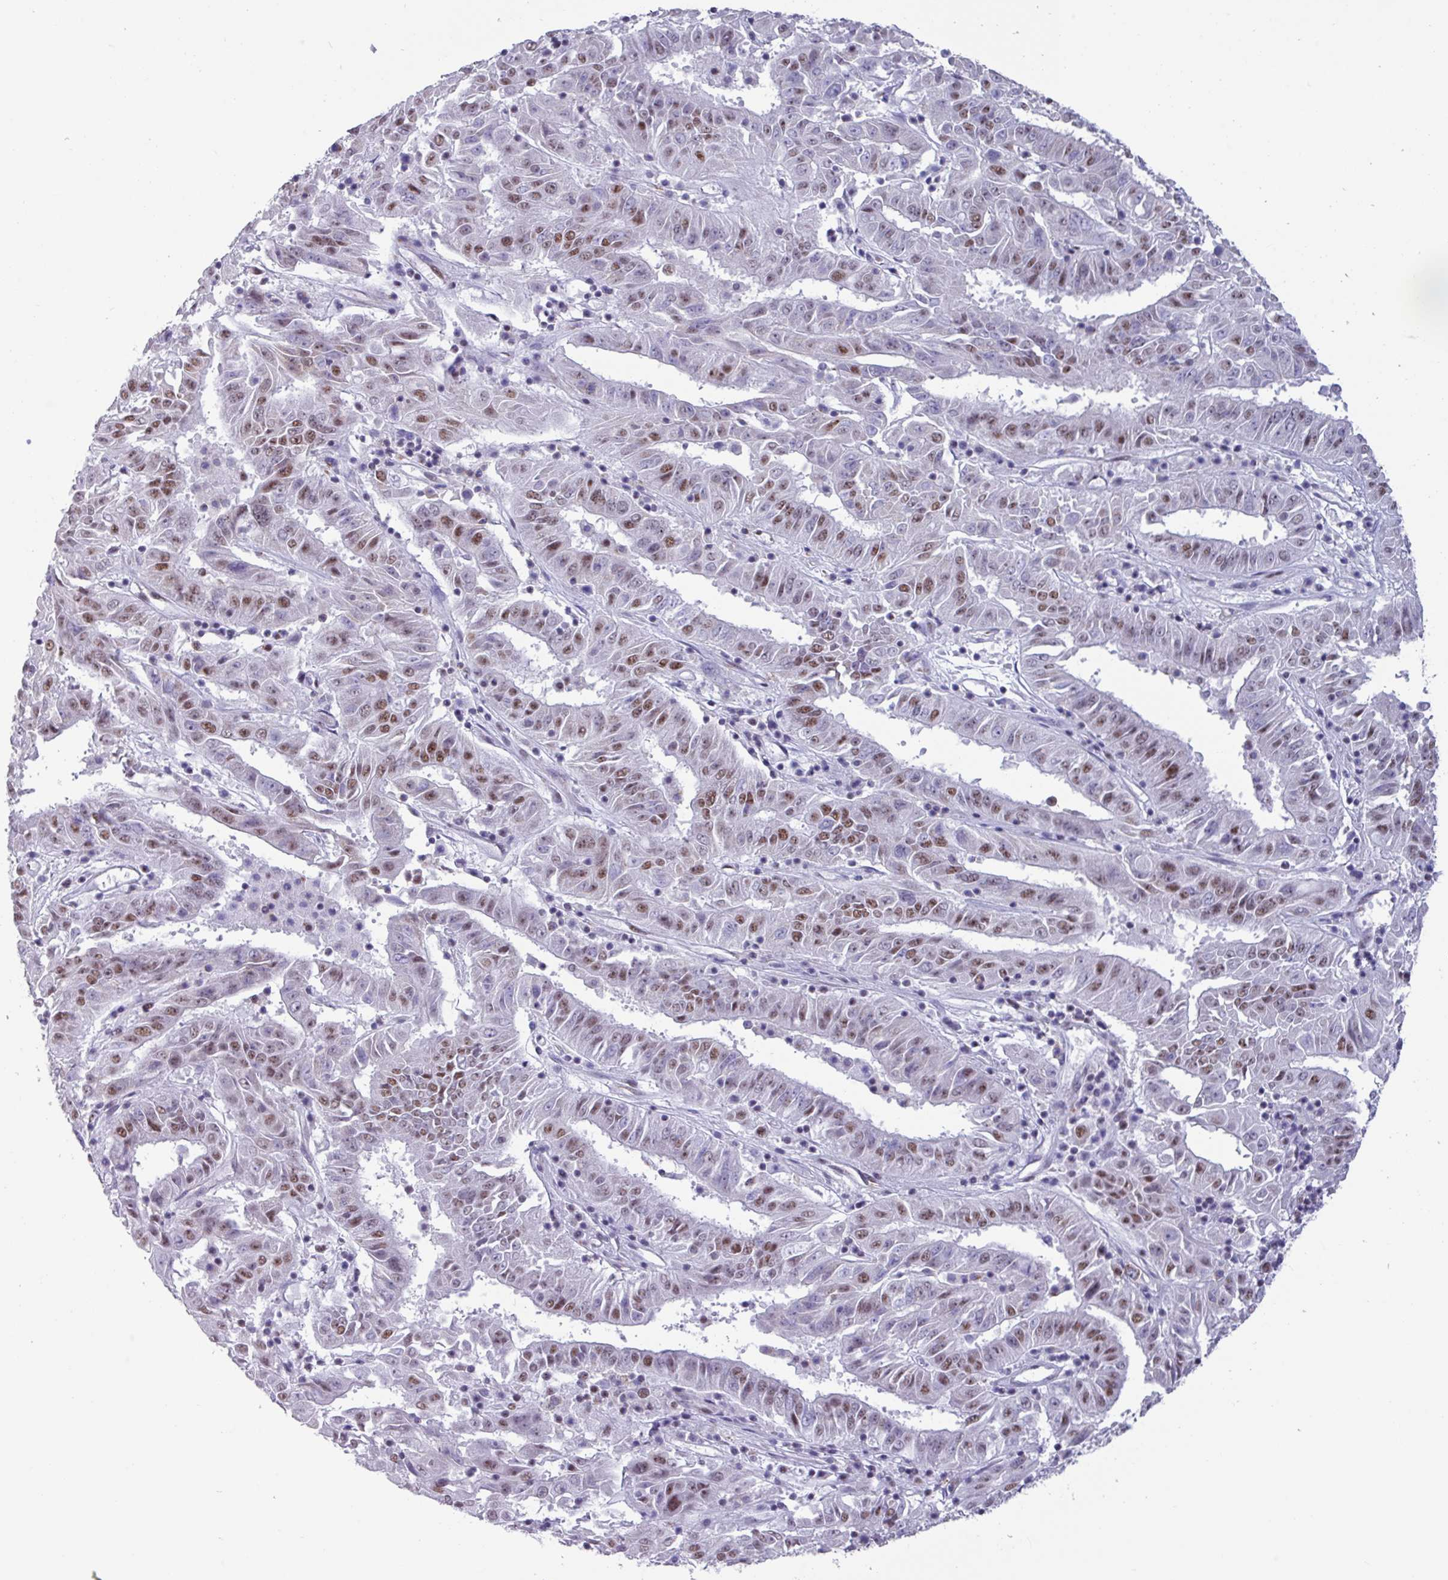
{"staining": {"intensity": "moderate", "quantity": "25%-75%", "location": "nuclear"}, "tissue": "pancreatic cancer", "cell_type": "Tumor cells", "image_type": "cancer", "snomed": [{"axis": "morphology", "description": "Adenocarcinoma, NOS"}, {"axis": "topography", "description": "Pancreas"}], "caption": "A micrograph of human pancreatic cancer (adenocarcinoma) stained for a protein exhibits moderate nuclear brown staining in tumor cells. The staining was performed using DAB (3,3'-diaminobenzidine) to visualize the protein expression in brown, while the nuclei were stained in blue with hematoxylin (Magnification: 20x).", "gene": "PUF60", "patient": {"sex": "male", "age": 63}}